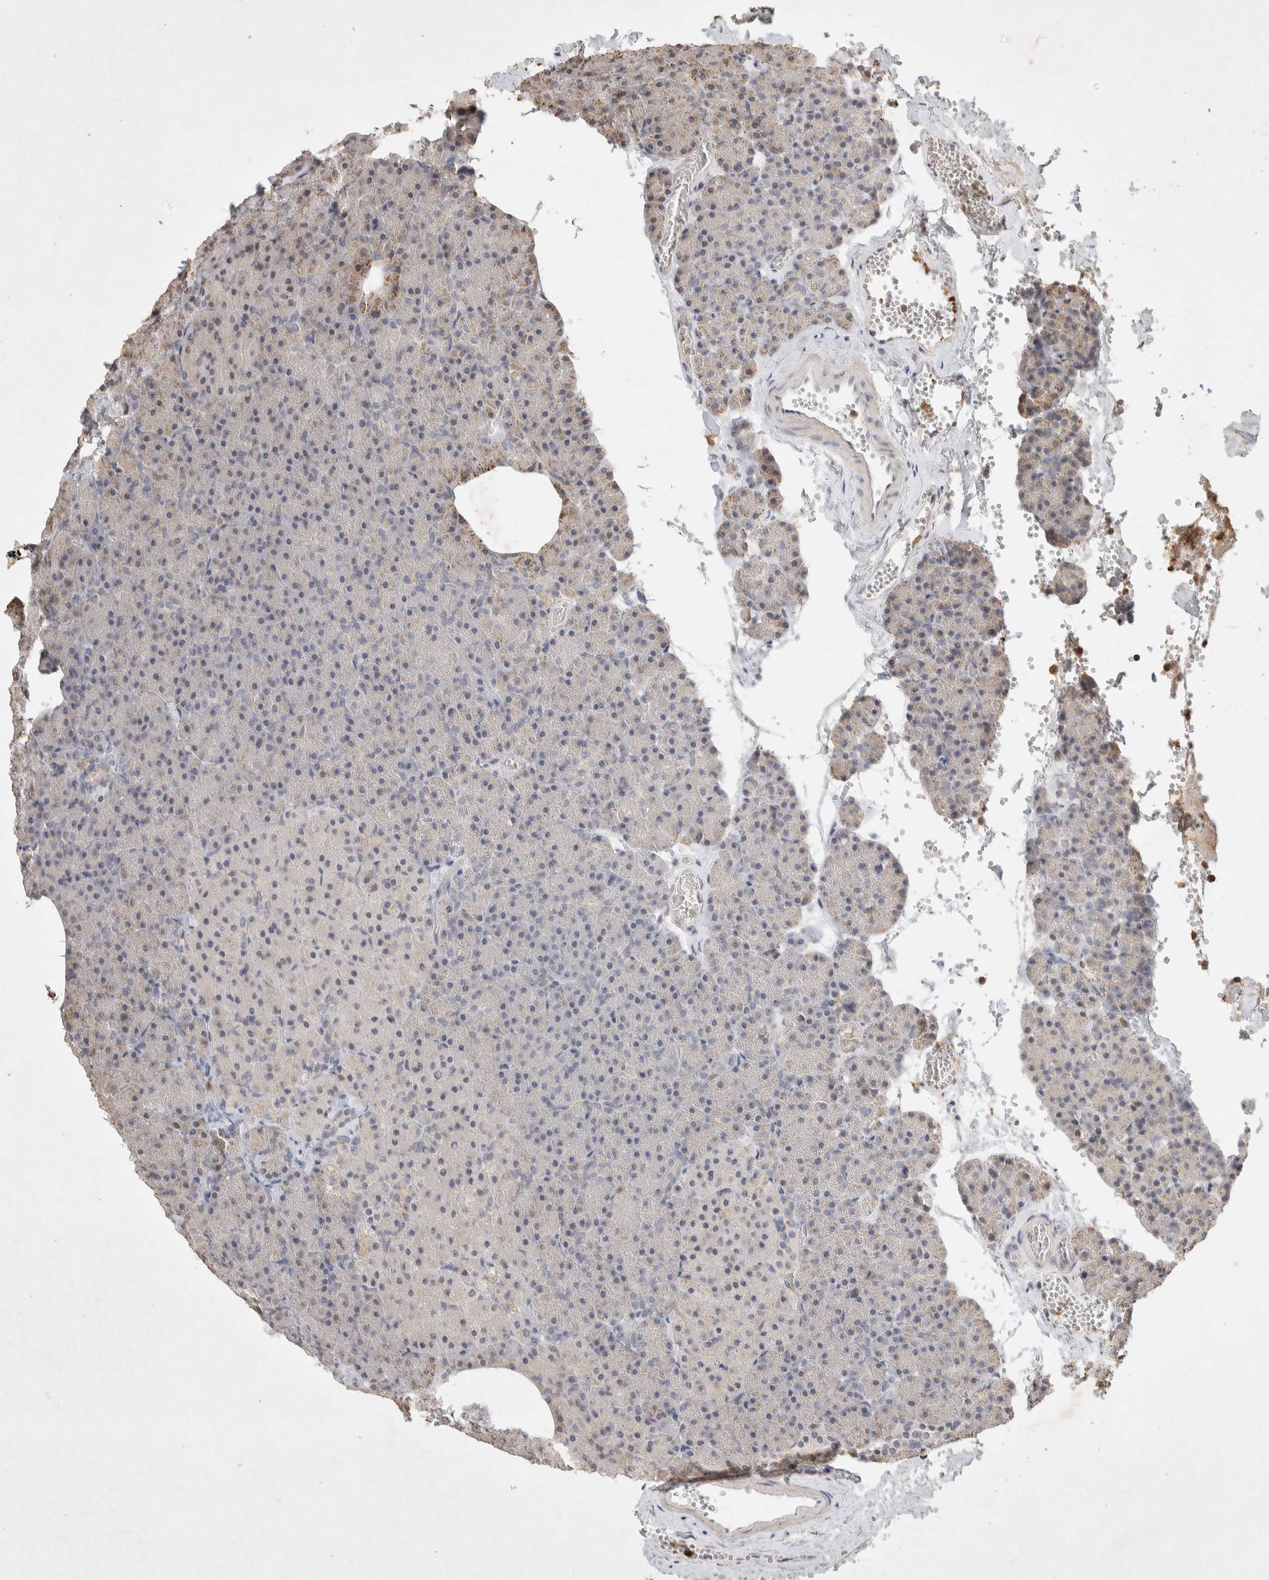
{"staining": {"intensity": "weak", "quantity": "25%-75%", "location": "cytoplasmic/membranous"}, "tissue": "pancreas", "cell_type": "Exocrine glandular cells", "image_type": "normal", "snomed": [{"axis": "morphology", "description": "Normal tissue, NOS"}, {"axis": "morphology", "description": "Carcinoid, malignant, NOS"}, {"axis": "topography", "description": "Pancreas"}], "caption": "High-power microscopy captured an immunohistochemistry (IHC) image of normal pancreas, revealing weak cytoplasmic/membranous expression in about 25%-75% of exocrine glandular cells.", "gene": "RAC2", "patient": {"sex": "female", "age": 35}}